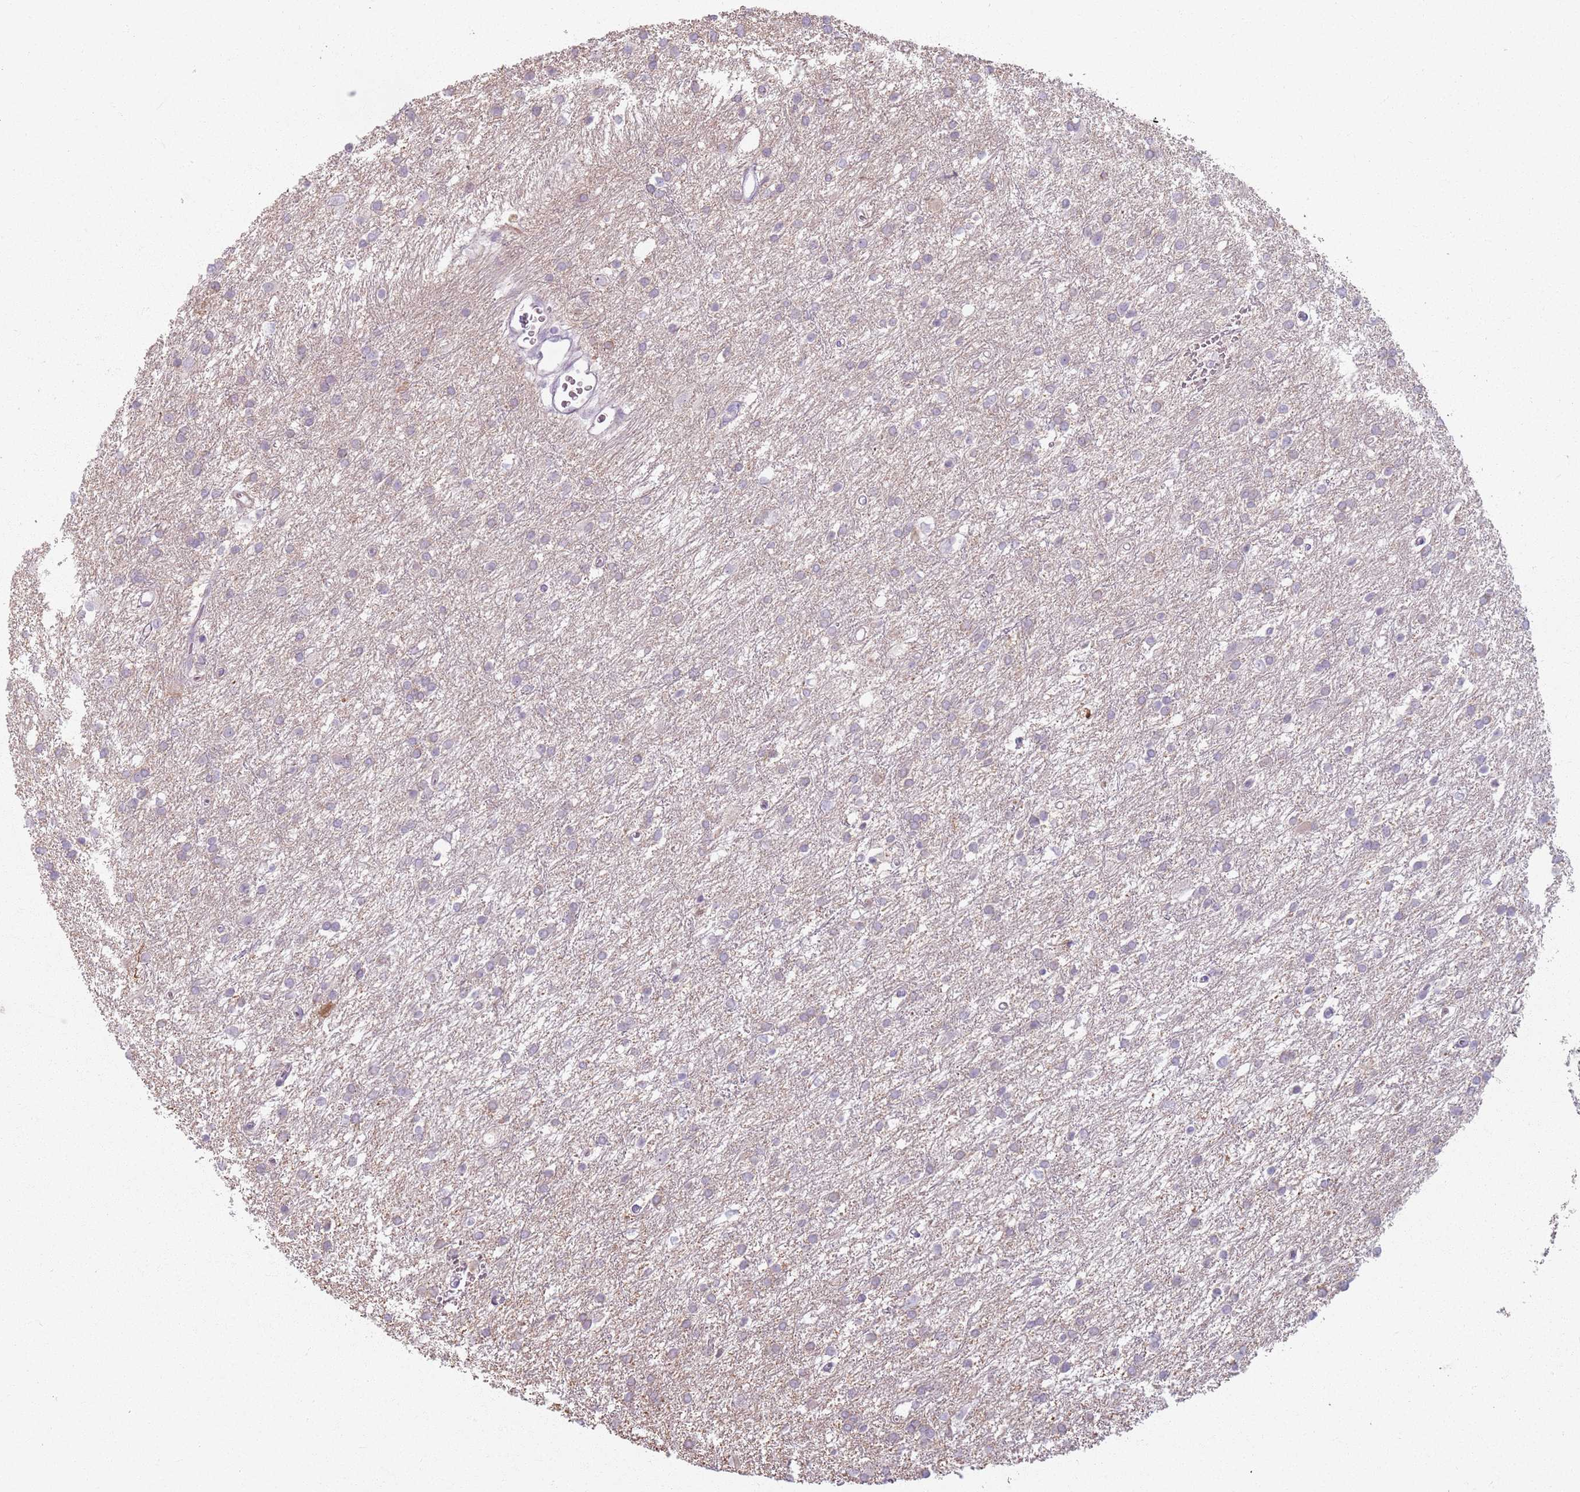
{"staining": {"intensity": "negative", "quantity": "none", "location": "none"}, "tissue": "glioma", "cell_type": "Tumor cells", "image_type": "cancer", "snomed": [{"axis": "morphology", "description": "Glioma, malignant, High grade"}, {"axis": "topography", "description": "Brain"}], "caption": "A high-resolution histopathology image shows IHC staining of malignant high-grade glioma, which shows no significant positivity in tumor cells.", "gene": "GDPGP1", "patient": {"sex": "female", "age": 50}}